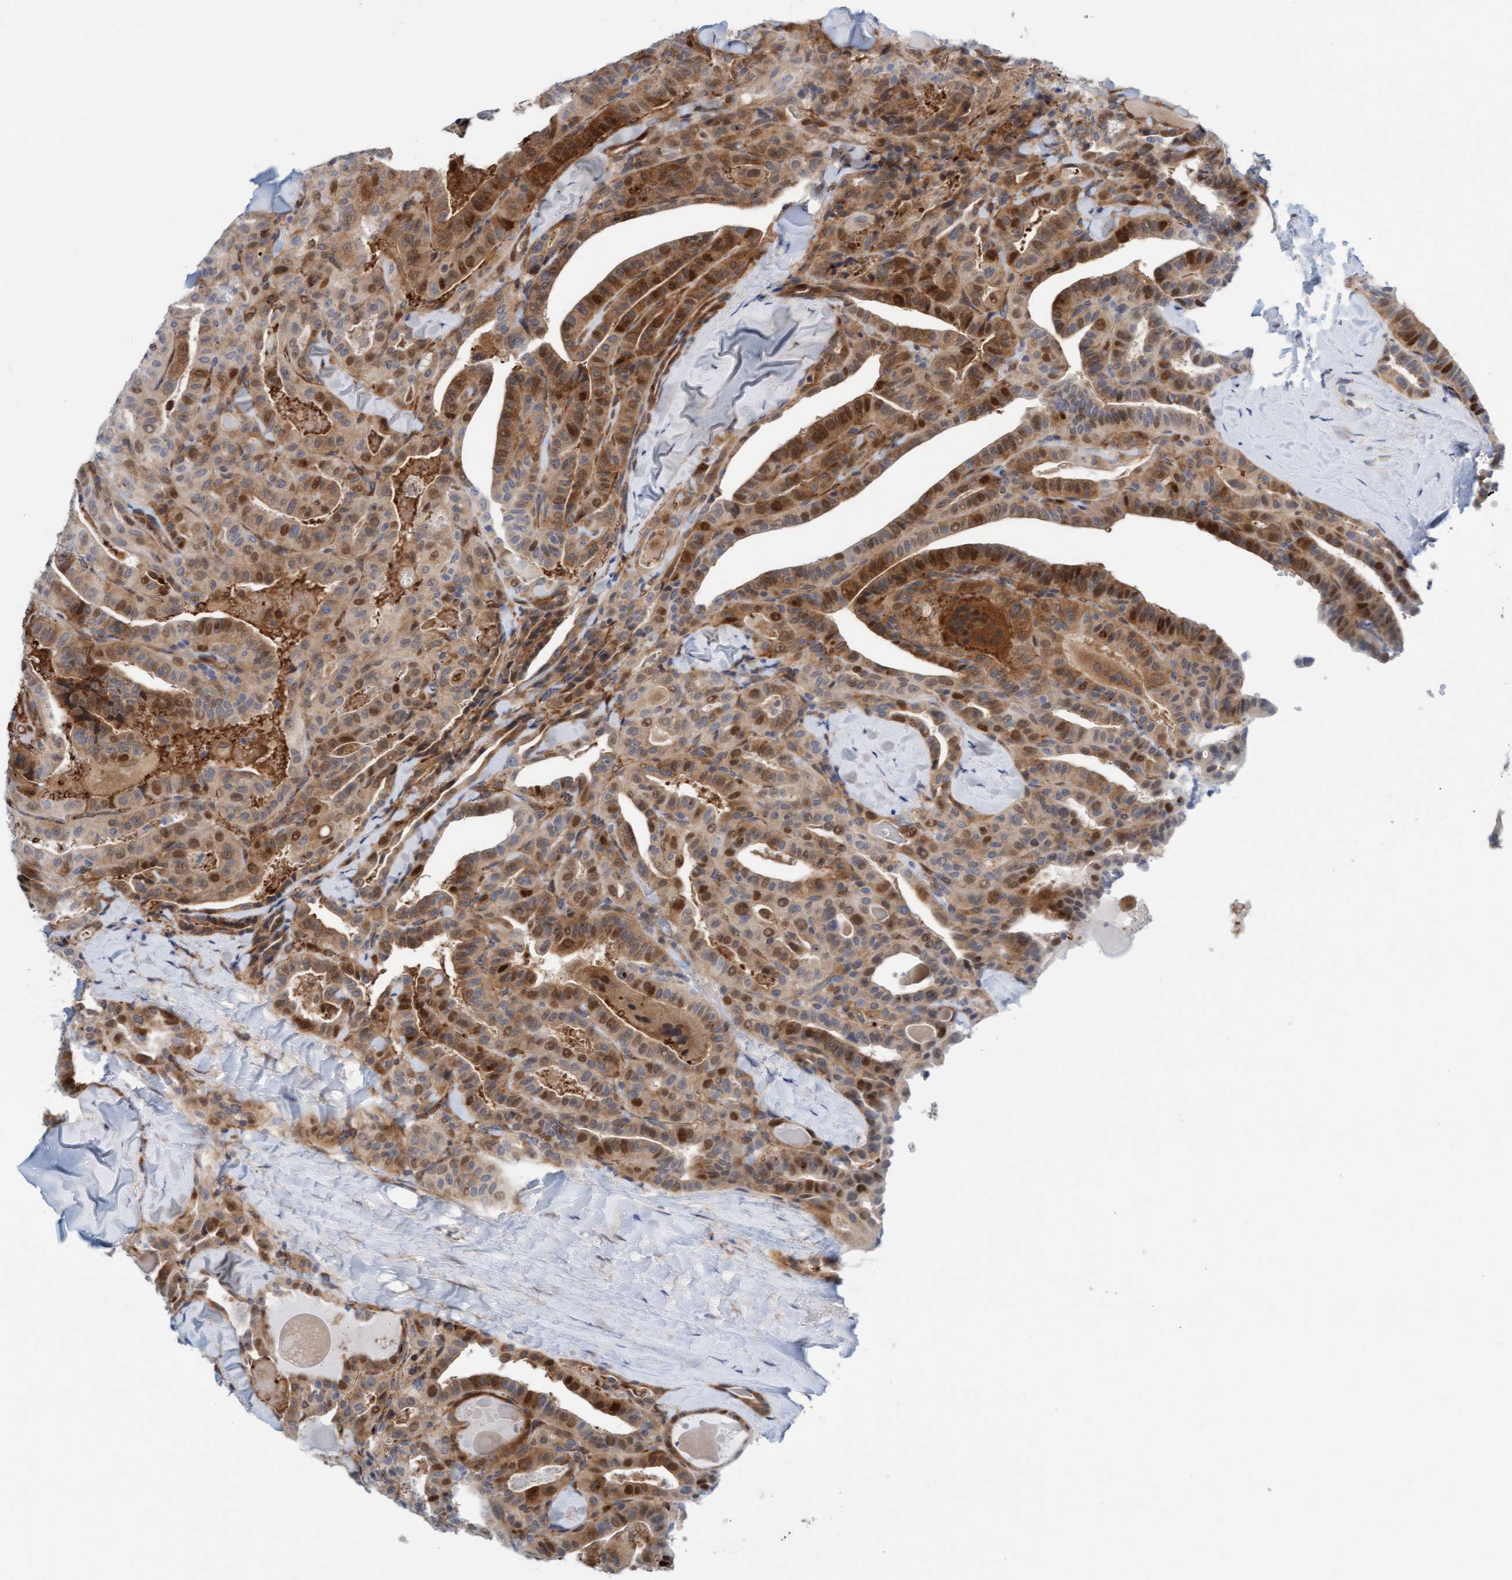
{"staining": {"intensity": "moderate", "quantity": ">75%", "location": "cytoplasmic/membranous,nuclear"}, "tissue": "thyroid cancer", "cell_type": "Tumor cells", "image_type": "cancer", "snomed": [{"axis": "morphology", "description": "Papillary adenocarcinoma, NOS"}, {"axis": "topography", "description": "Thyroid gland"}], "caption": "Thyroid cancer (papillary adenocarcinoma) stained with a protein marker demonstrates moderate staining in tumor cells.", "gene": "EIF4EBP1", "patient": {"sex": "male", "age": 77}}